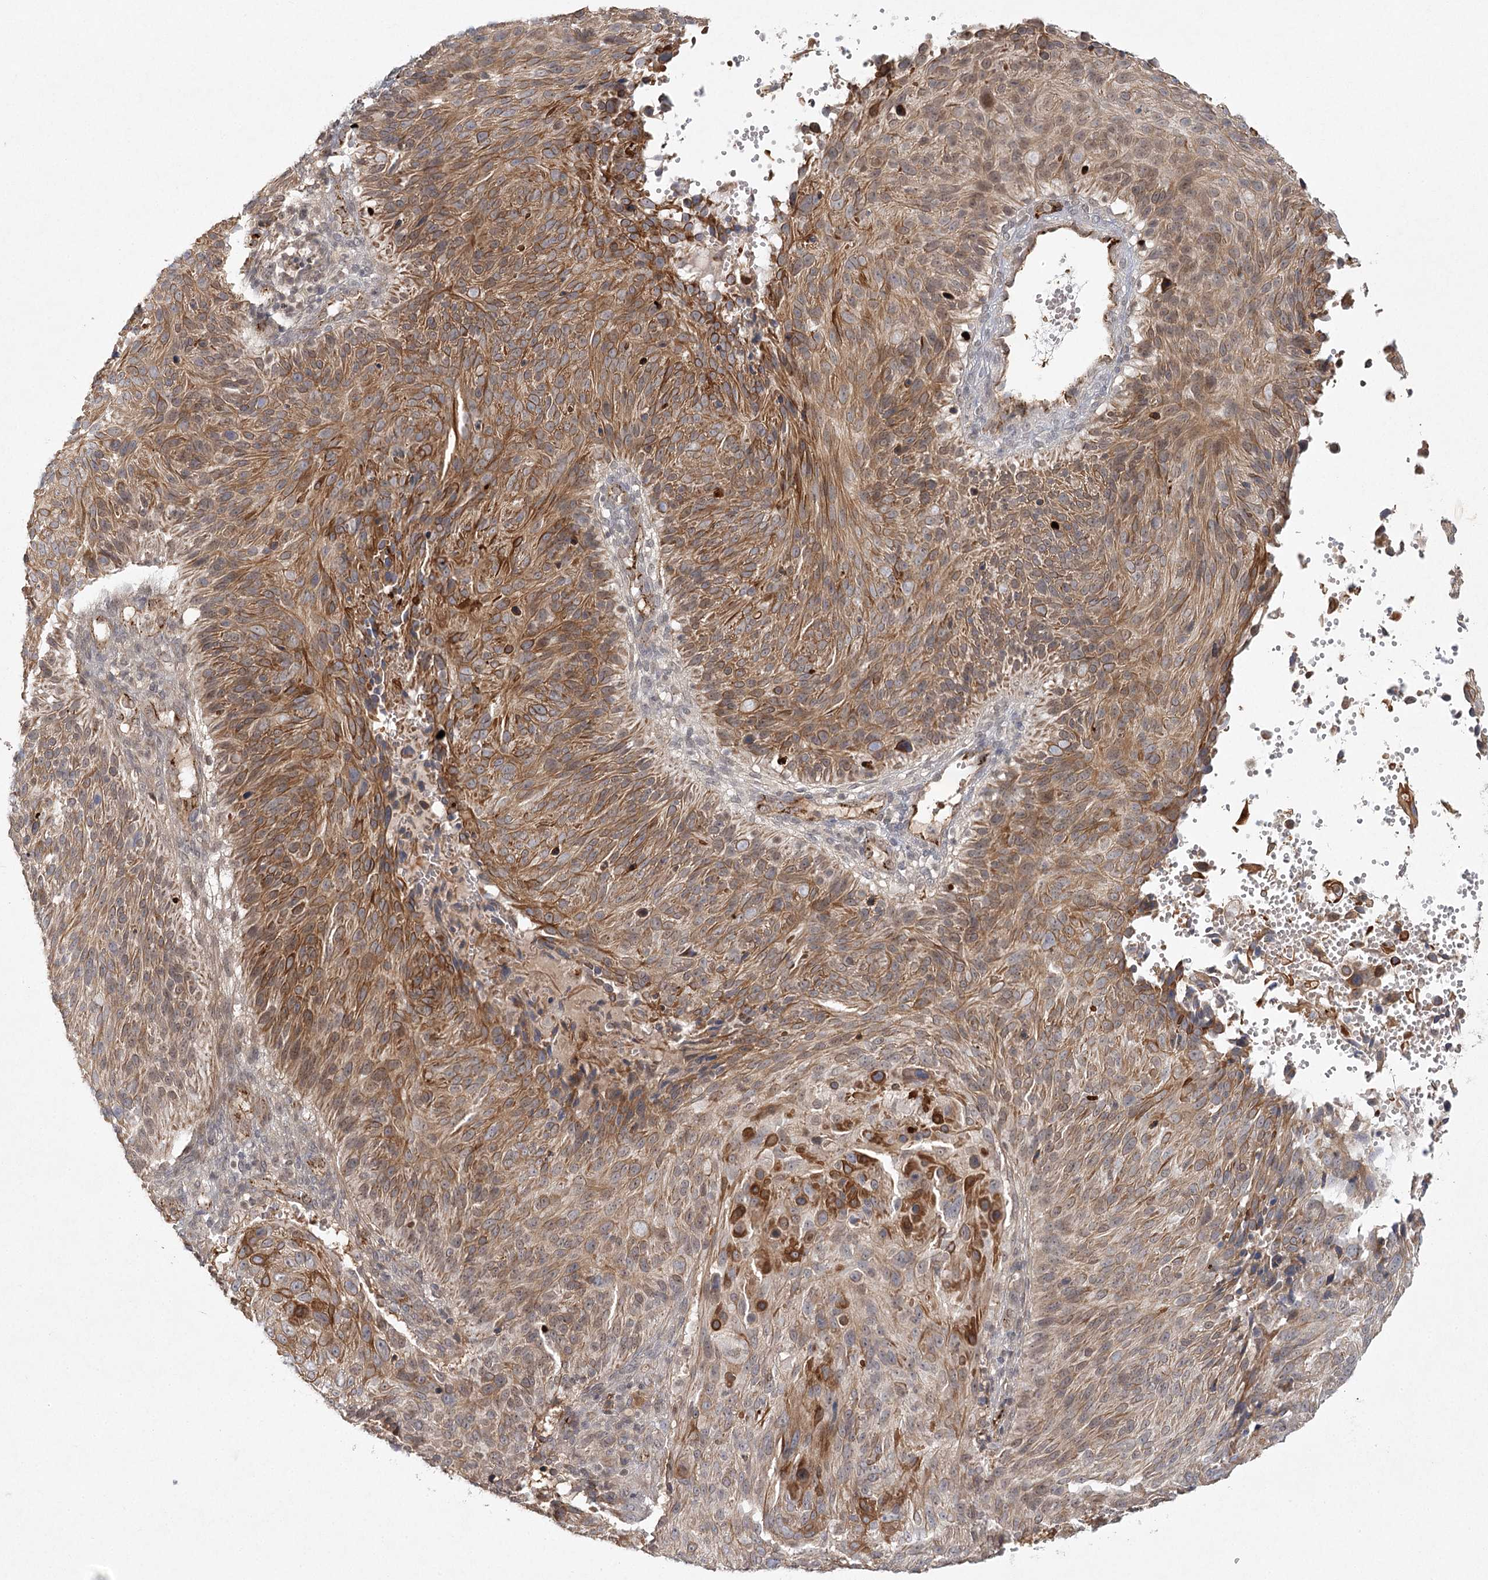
{"staining": {"intensity": "moderate", "quantity": ">75%", "location": "cytoplasmic/membranous"}, "tissue": "cervical cancer", "cell_type": "Tumor cells", "image_type": "cancer", "snomed": [{"axis": "morphology", "description": "Squamous cell carcinoma, NOS"}, {"axis": "topography", "description": "Cervix"}], "caption": "High-magnification brightfield microscopy of cervical squamous cell carcinoma stained with DAB (brown) and counterstained with hematoxylin (blue). tumor cells exhibit moderate cytoplasmic/membranous positivity is present in approximately>75% of cells. The staining is performed using DAB (3,3'-diaminobenzidine) brown chromogen to label protein expression. The nuclei are counter-stained blue using hematoxylin.", "gene": "KBTBD4", "patient": {"sex": "female", "age": 74}}